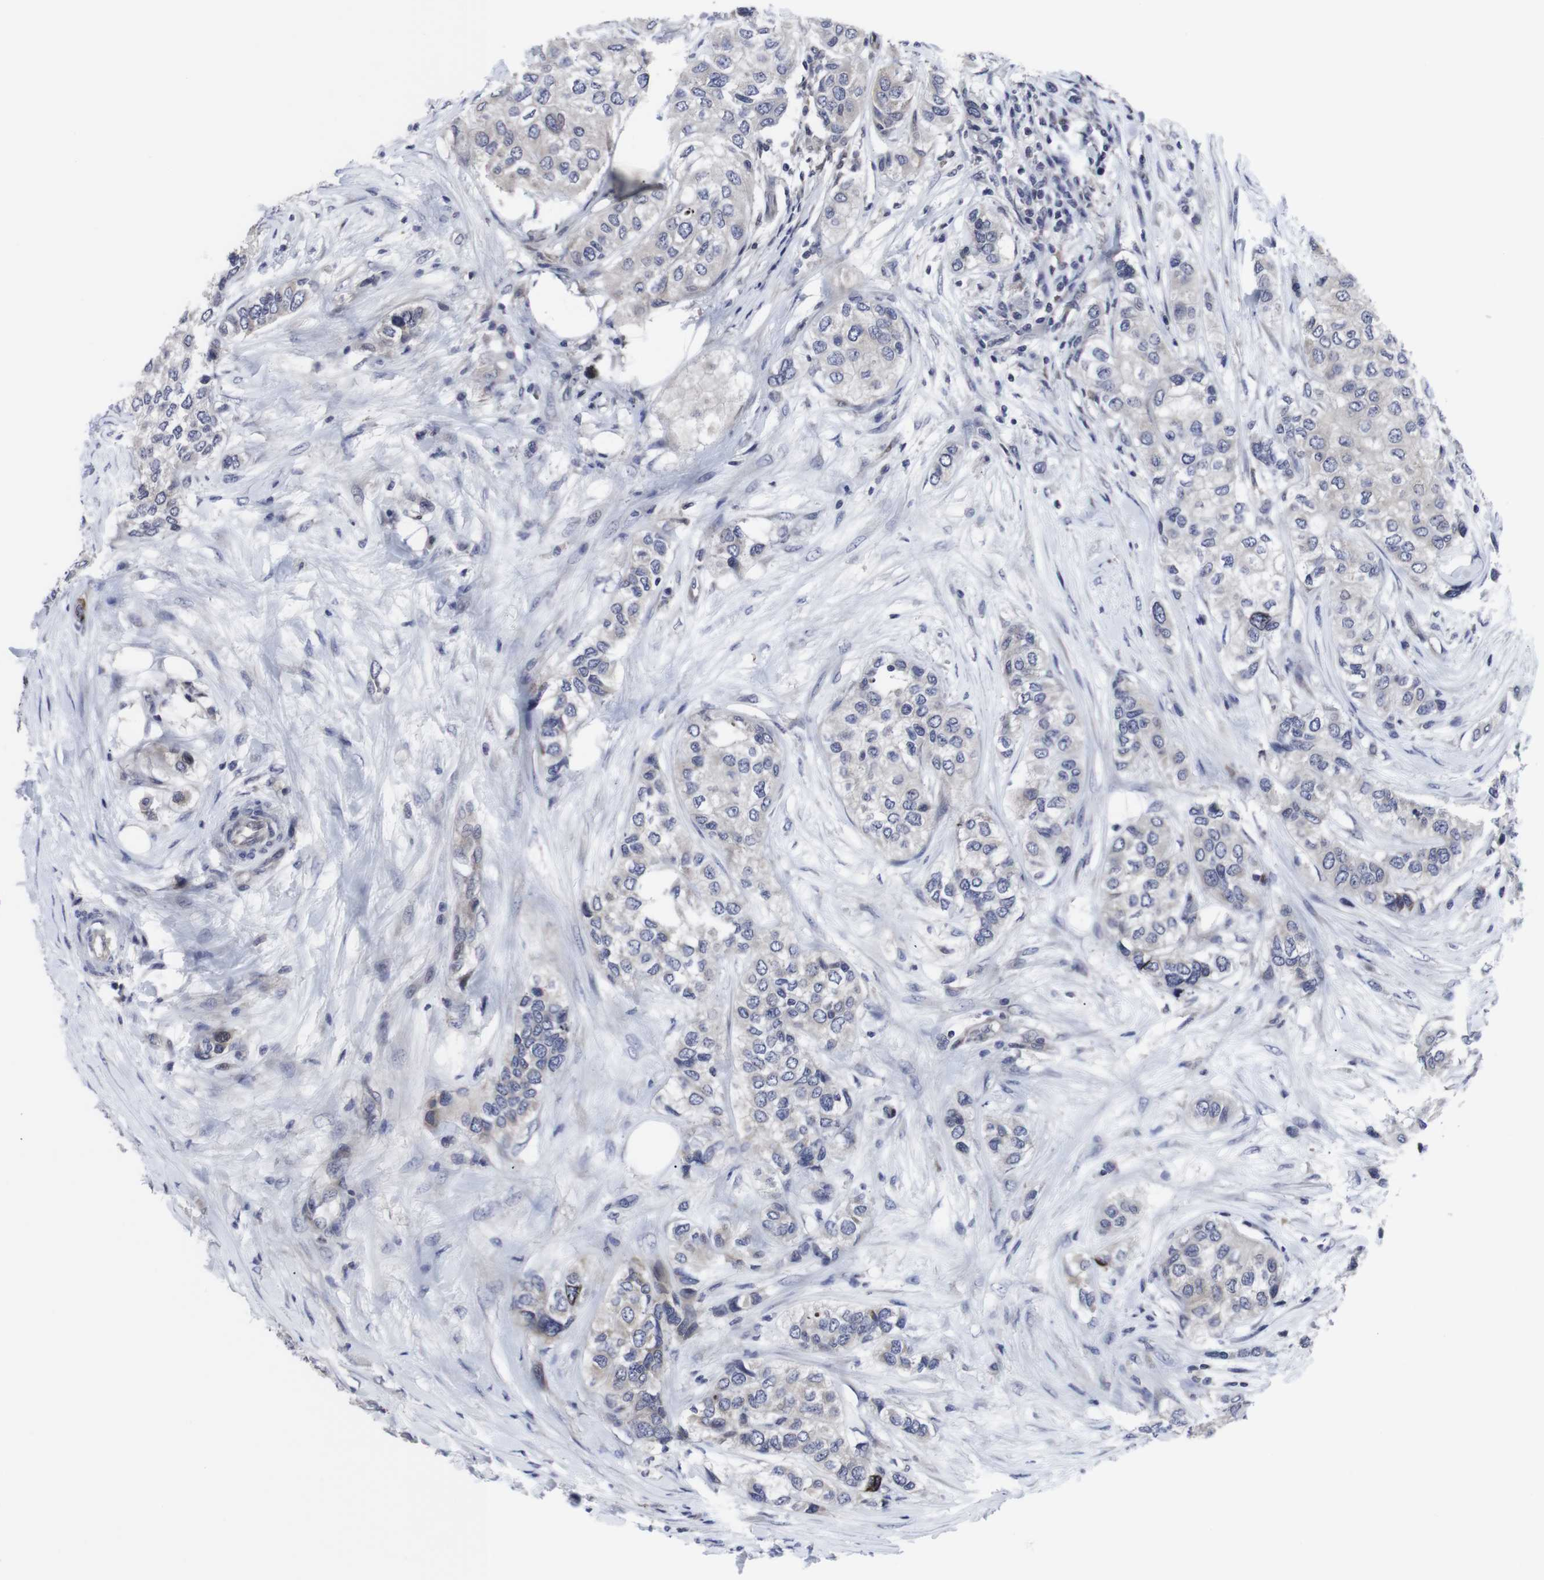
{"staining": {"intensity": "moderate", "quantity": "<25%", "location": "cytoplasmic/membranous"}, "tissue": "urothelial cancer", "cell_type": "Tumor cells", "image_type": "cancer", "snomed": [{"axis": "morphology", "description": "Urothelial carcinoma, High grade"}, {"axis": "topography", "description": "Urinary bladder"}], "caption": "A histopathology image showing moderate cytoplasmic/membranous staining in approximately <25% of tumor cells in urothelial cancer, as visualized by brown immunohistochemical staining.", "gene": "HPRT1", "patient": {"sex": "female", "age": 56}}